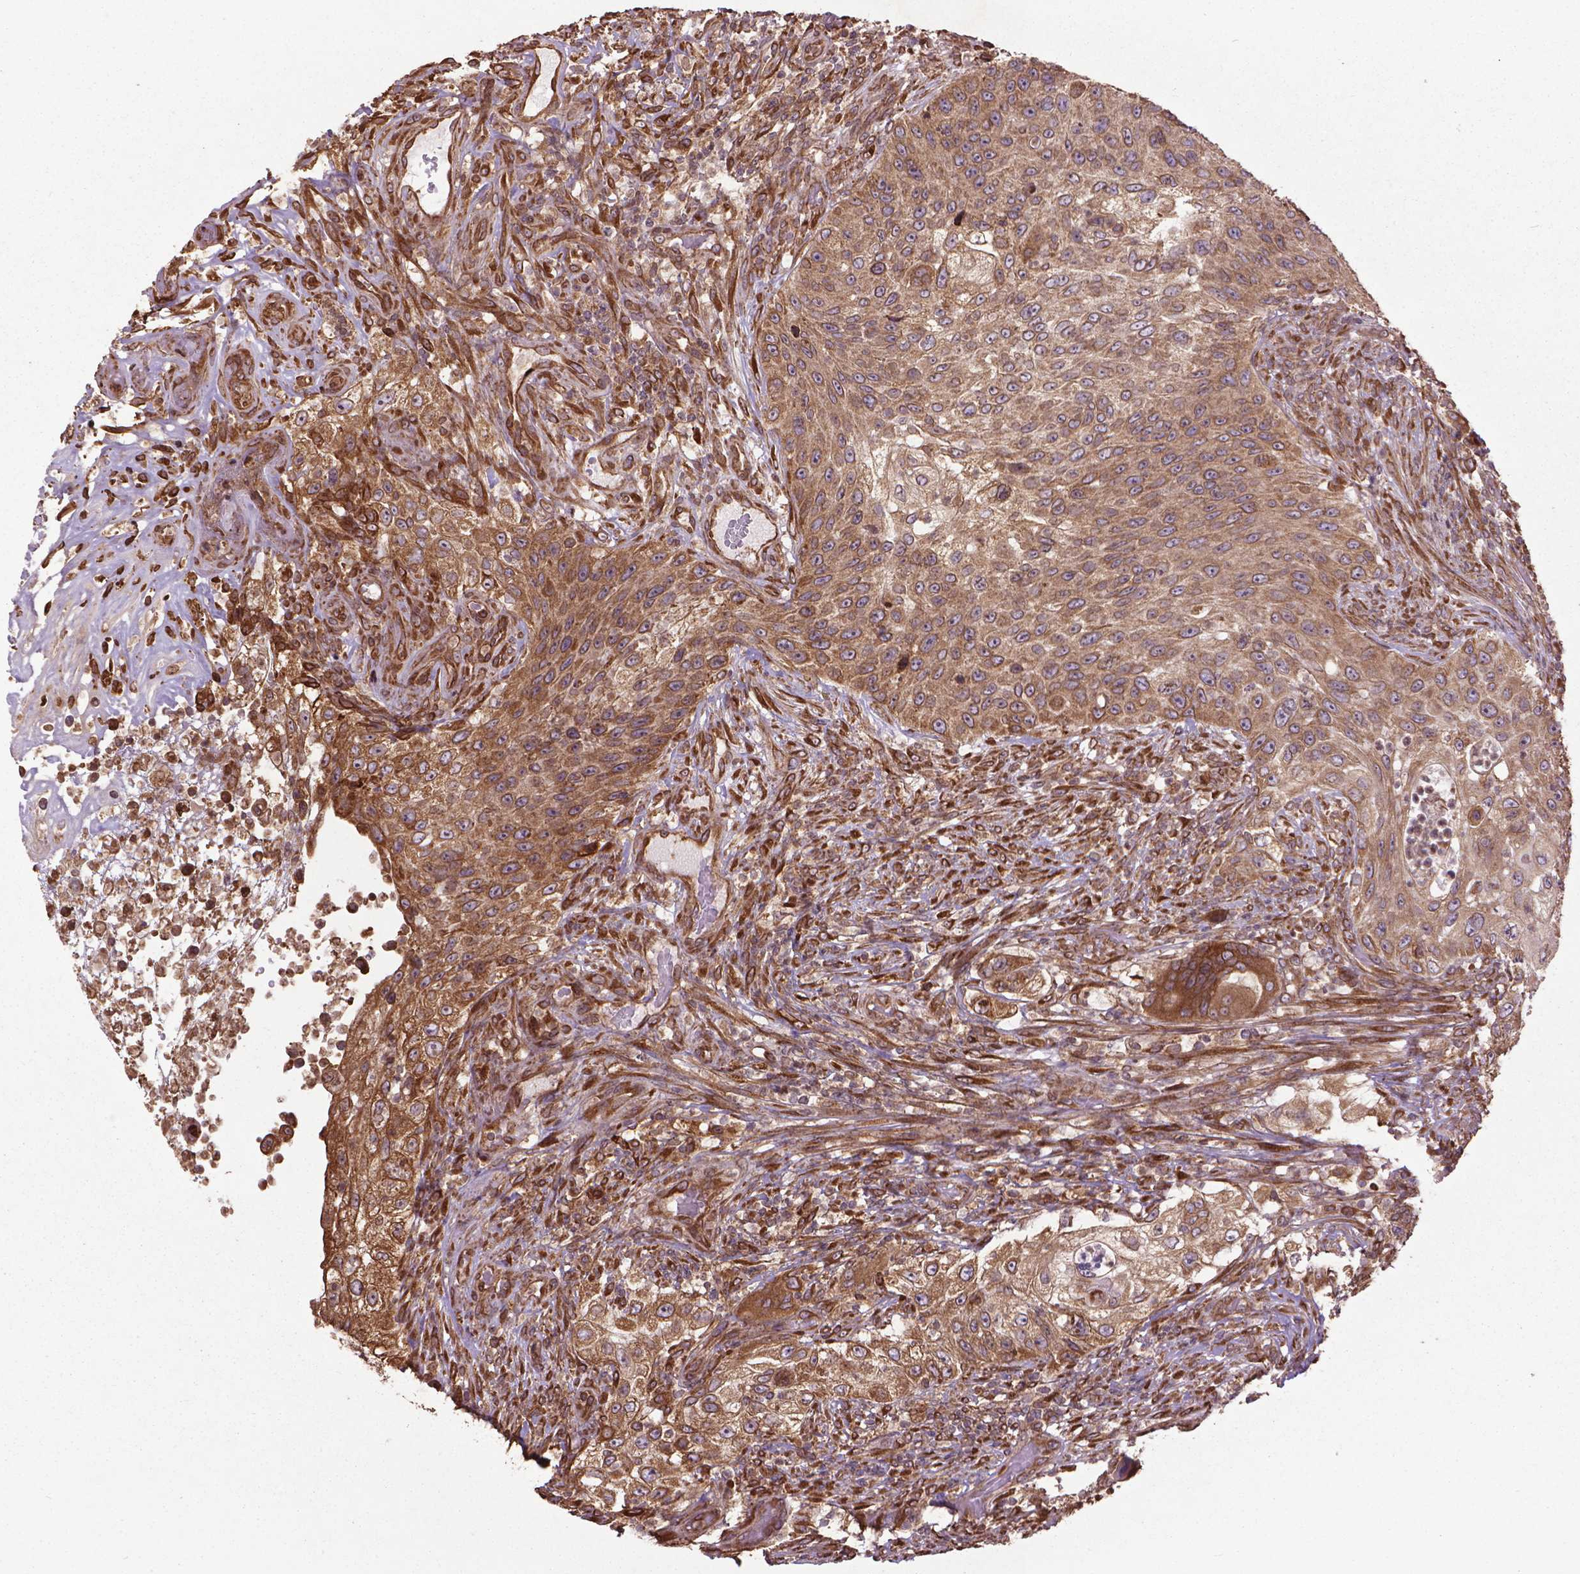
{"staining": {"intensity": "moderate", "quantity": ">75%", "location": "cytoplasmic/membranous"}, "tissue": "urothelial cancer", "cell_type": "Tumor cells", "image_type": "cancer", "snomed": [{"axis": "morphology", "description": "Urothelial carcinoma, High grade"}, {"axis": "topography", "description": "Urinary bladder"}], "caption": "This is an image of immunohistochemistry staining of high-grade urothelial carcinoma, which shows moderate staining in the cytoplasmic/membranous of tumor cells.", "gene": "GAS1", "patient": {"sex": "female", "age": 60}}